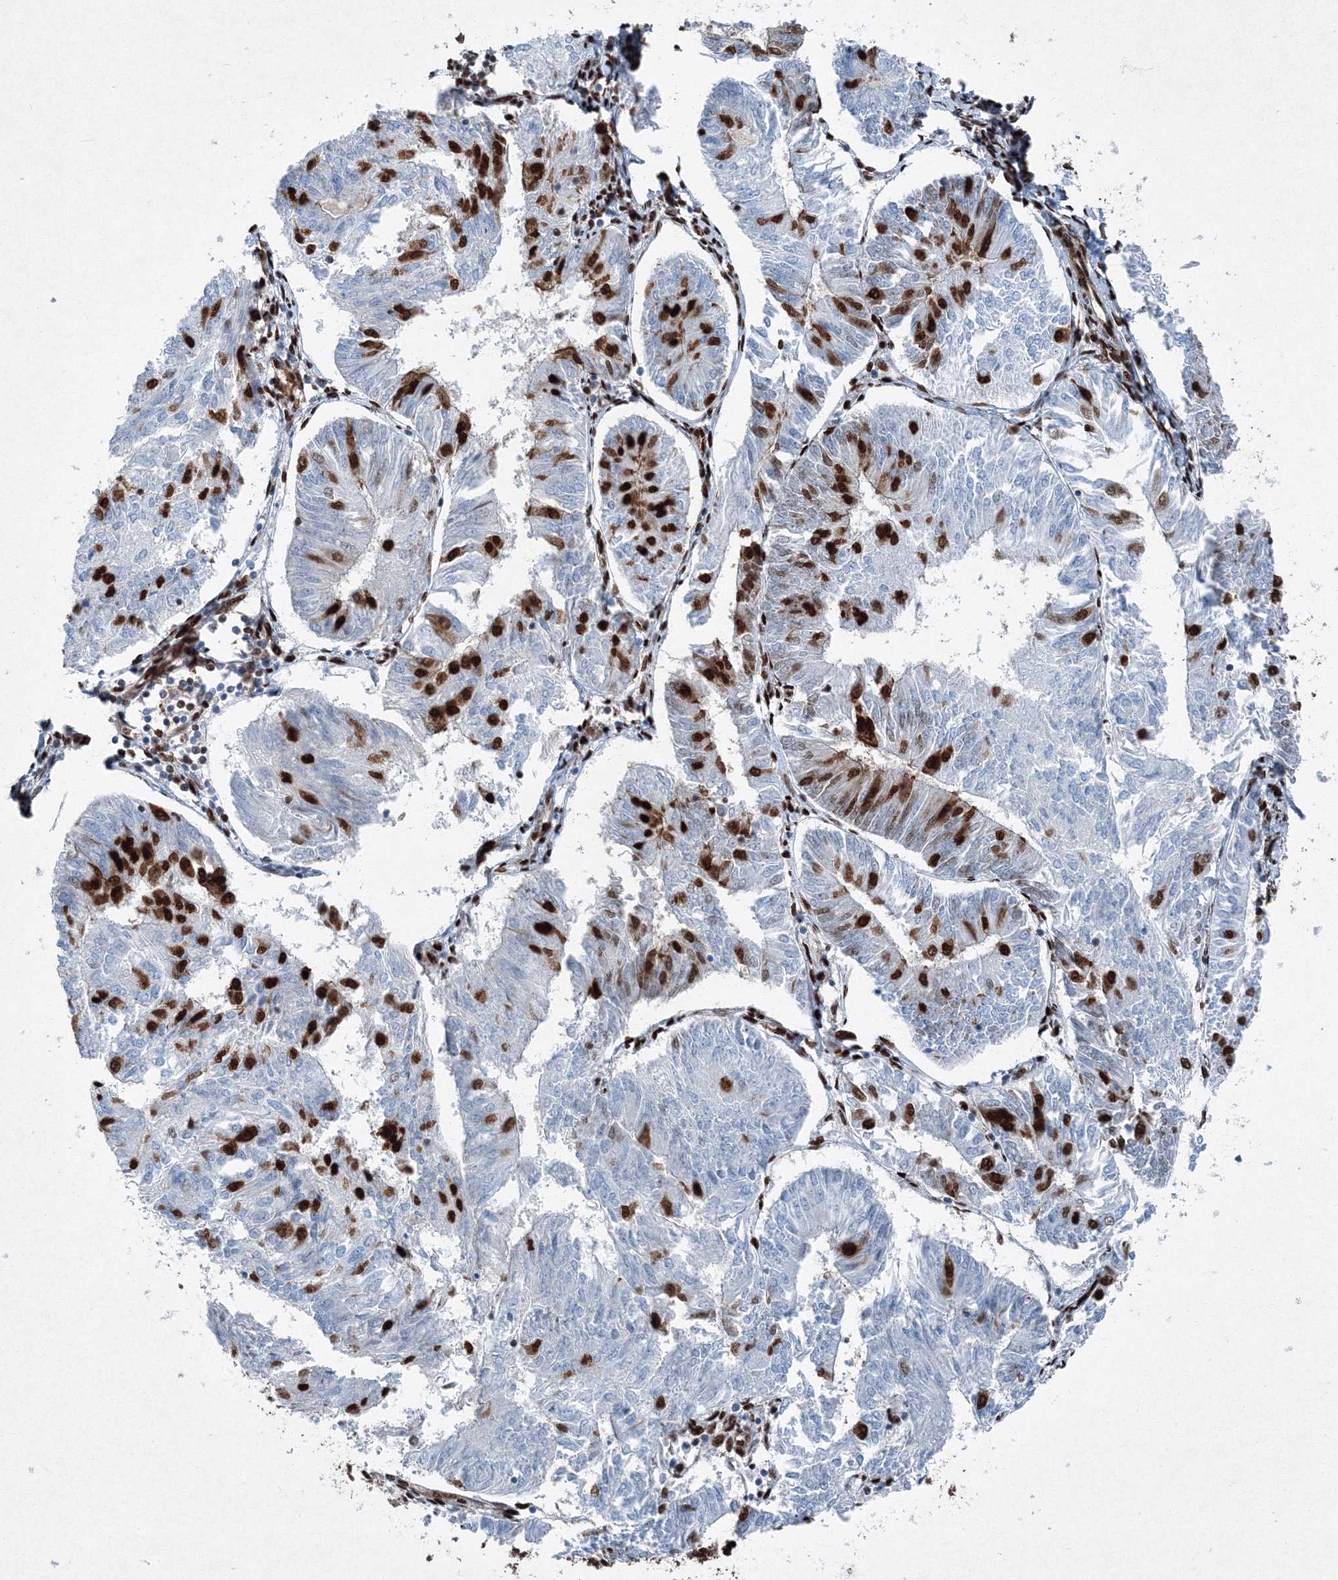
{"staining": {"intensity": "strong", "quantity": "<25%", "location": "nuclear"}, "tissue": "endometrial cancer", "cell_type": "Tumor cells", "image_type": "cancer", "snomed": [{"axis": "morphology", "description": "Adenocarcinoma, NOS"}, {"axis": "topography", "description": "Endometrium"}], "caption": "The micrograph demonstrates a brown stain indicating the presence of a protein in the nuclear of tumor cells in endometrial cancer. Using DAB (brown) and hematoxylin (blue) stains, captured at high magnification using brightfield microscopy.", "gene": "SNRPC", "patient": {"sex": "female", "age": 58}}